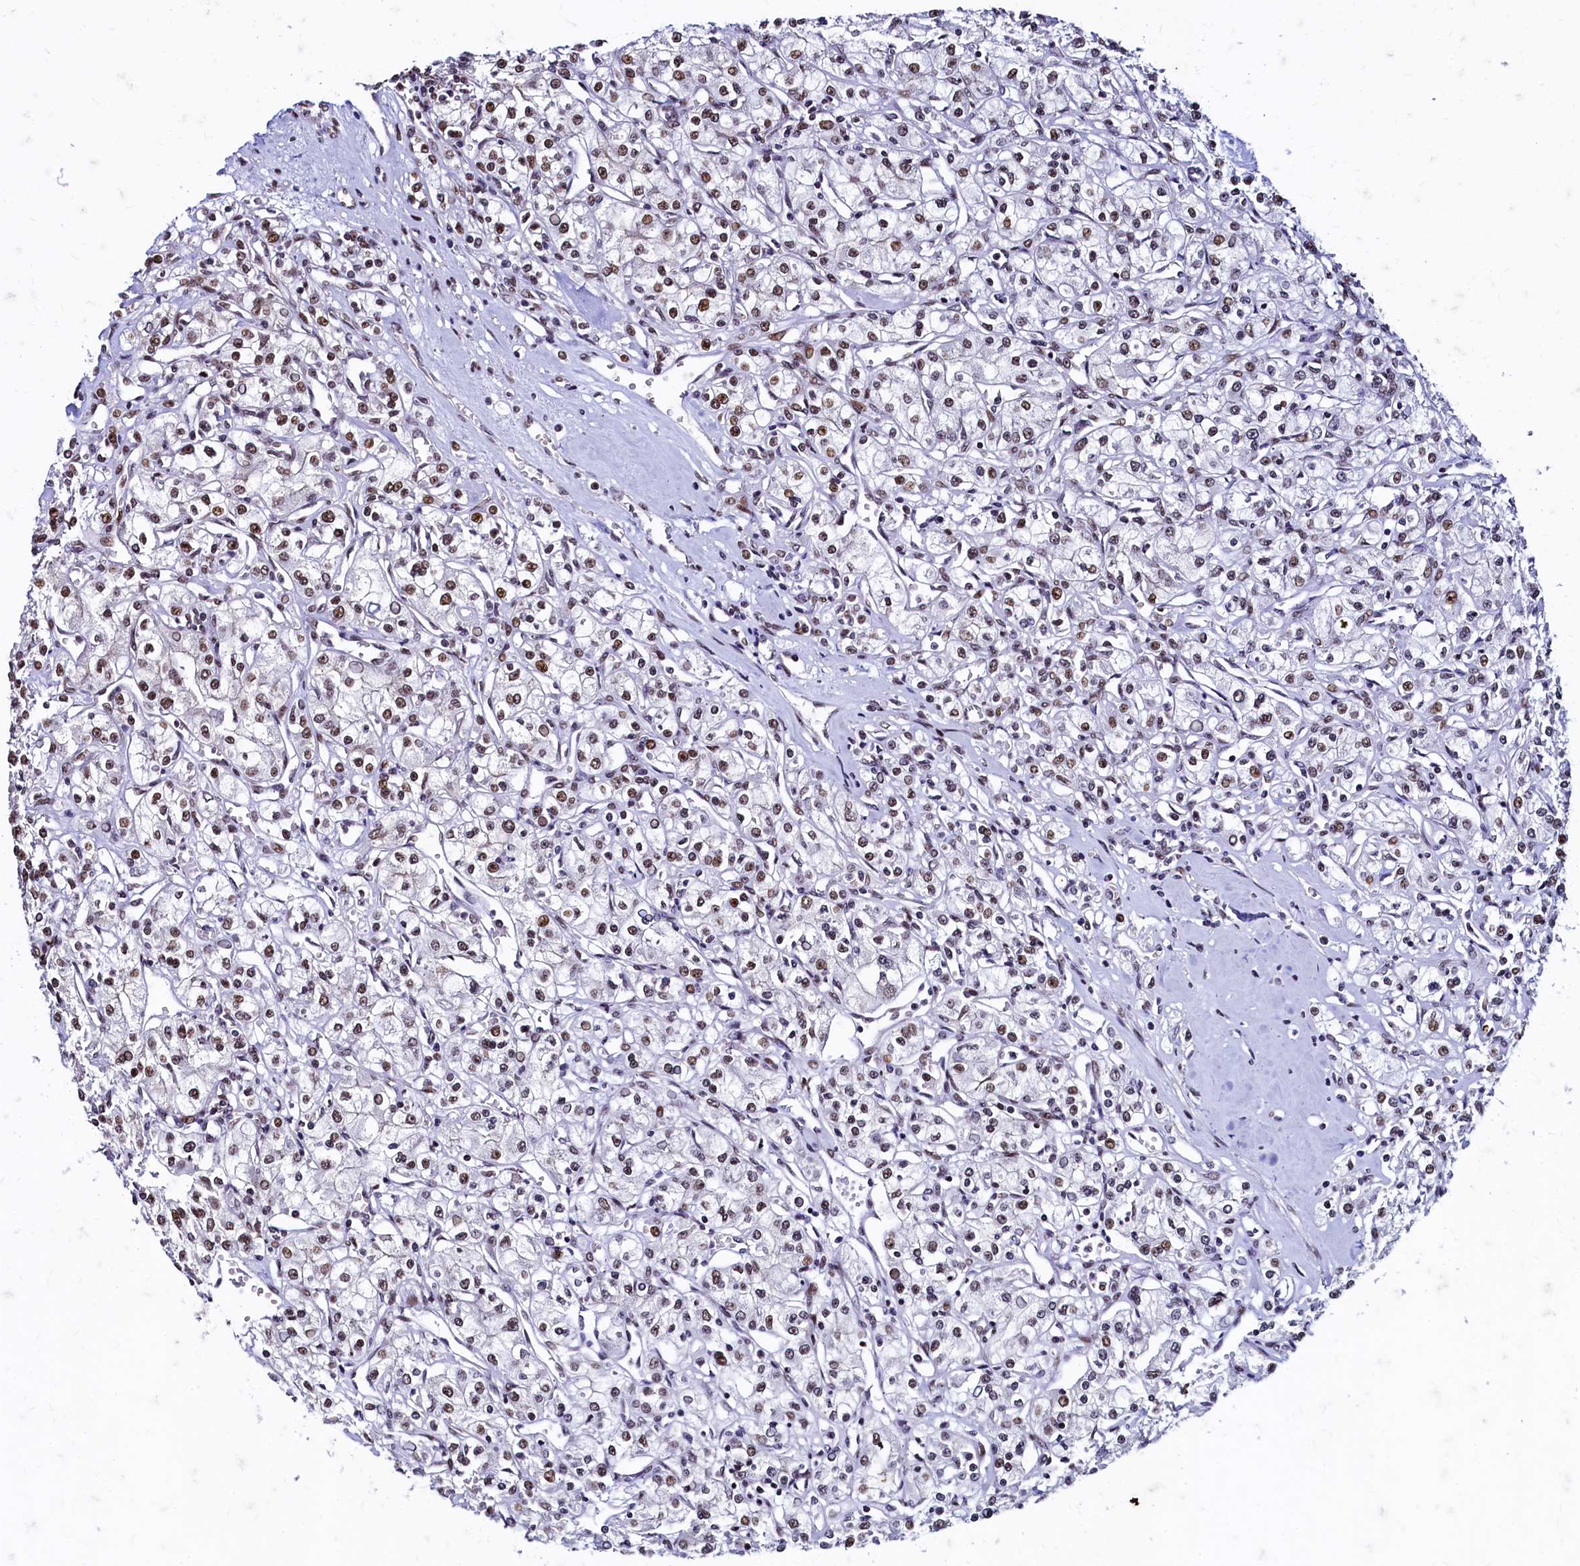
{"staining": {"intensity": "moderate", "quantity": "25%-75%", "location": "nuclear"}, "tissue": "renal cancer", "cell_type": "Tumor cells", "image_type": "cancer", "snomed": [{"axis": "morphology", "description": "Adenocarcinoma, NOS"}, {"axis": "topography", "description": "Kidney"}], "caption": "Moderate nuclear positivity is present in approximately 25%-75% of tumor cells in renal cancer (adenocarcinoma).", "gene": "CPSF7", "patient": {"sex": "female", "age": 59}}